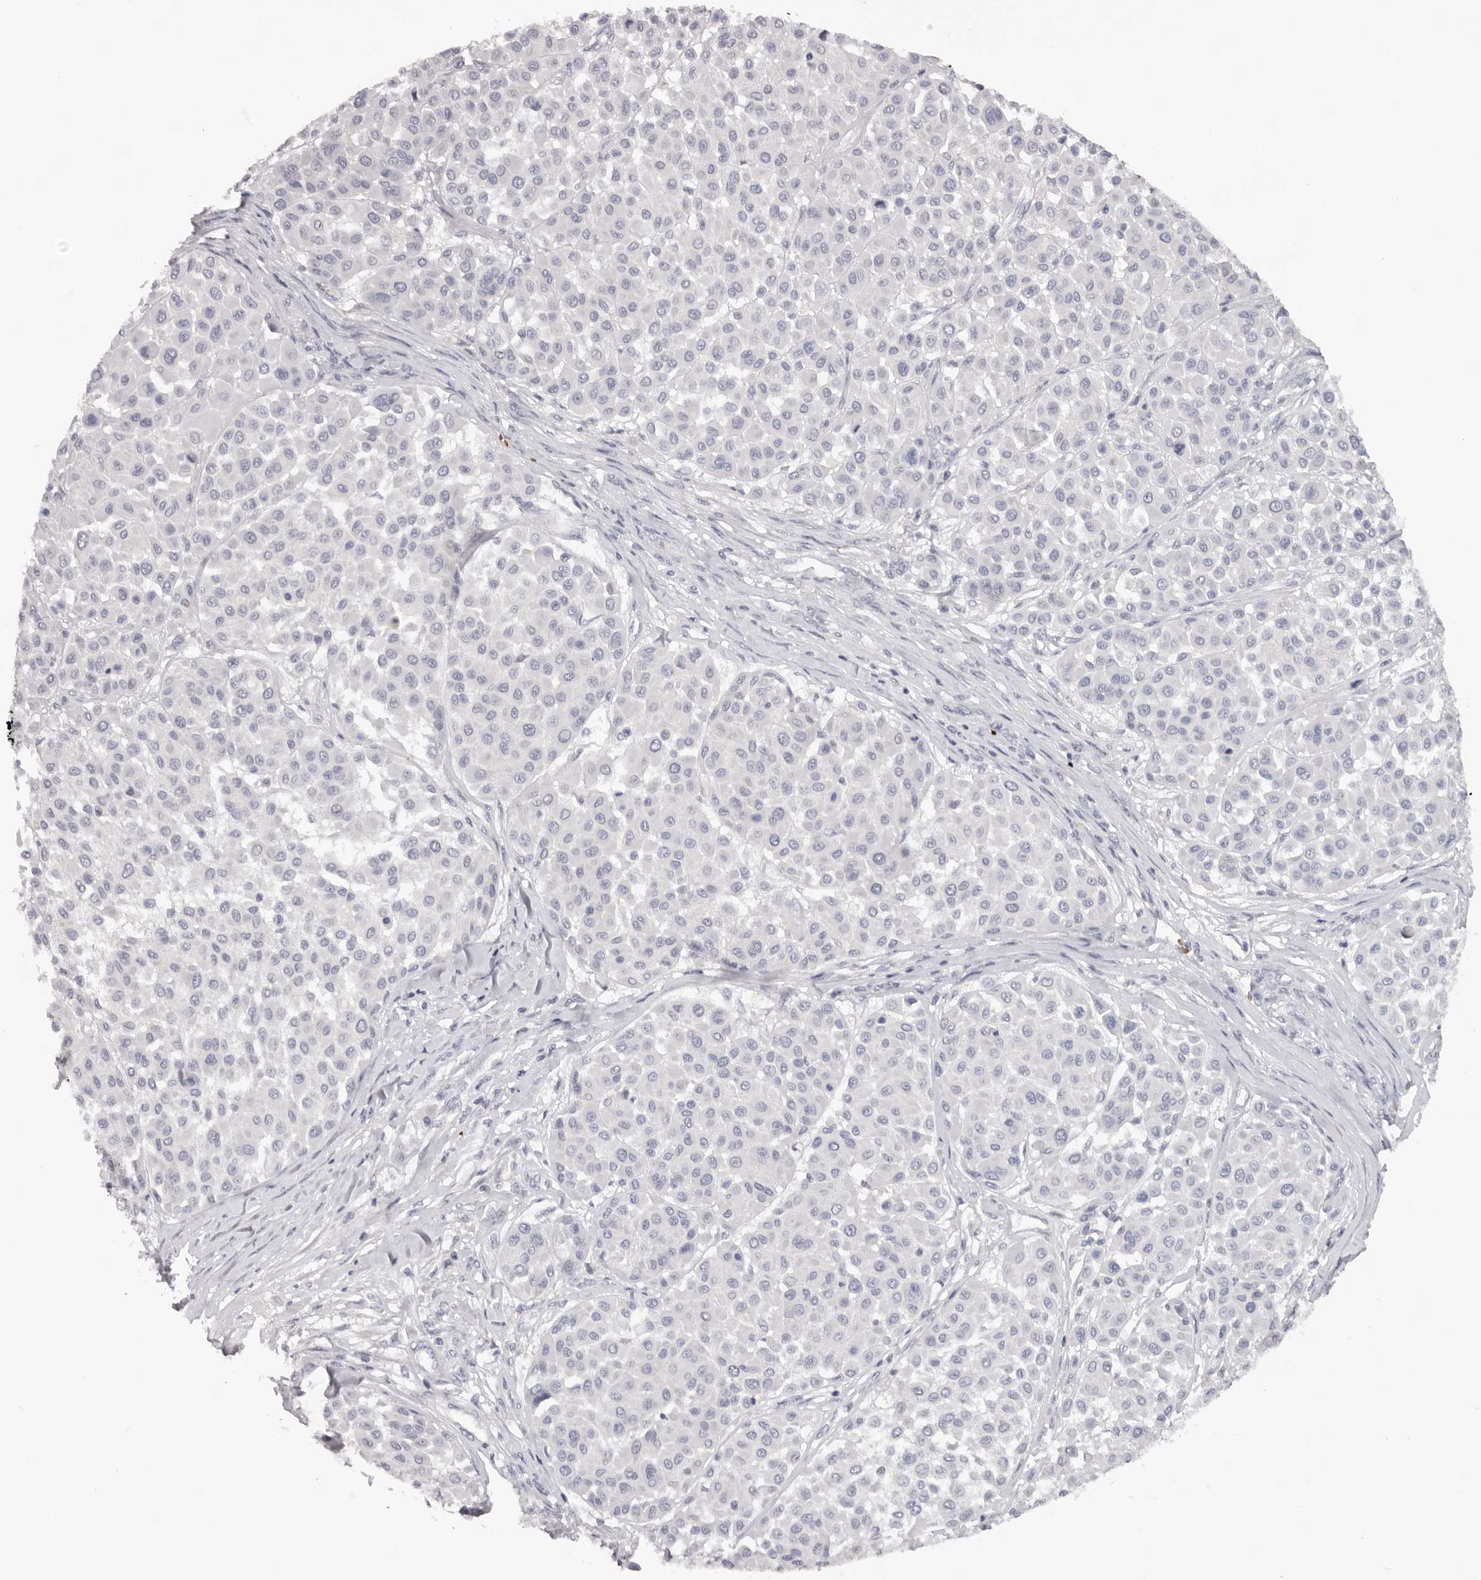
{"staining": {"intensity": "negative", "quantity": "none", "location": "none"}, "tissue": "melanoma", "cell_type": "Tumor cells", "image_type": "cancer", "snomed": [{"axis": "morphology", "description": "Malignant melanoma, Metastatic site"}, {"axis": "topography", "description": "Soft tissue"}], "caption": "Protein analysis of melanoma demonstrates no significant positivity in tumor cells.", "gene": "TNR", "patient": {"sex": "male", "age": 41}}